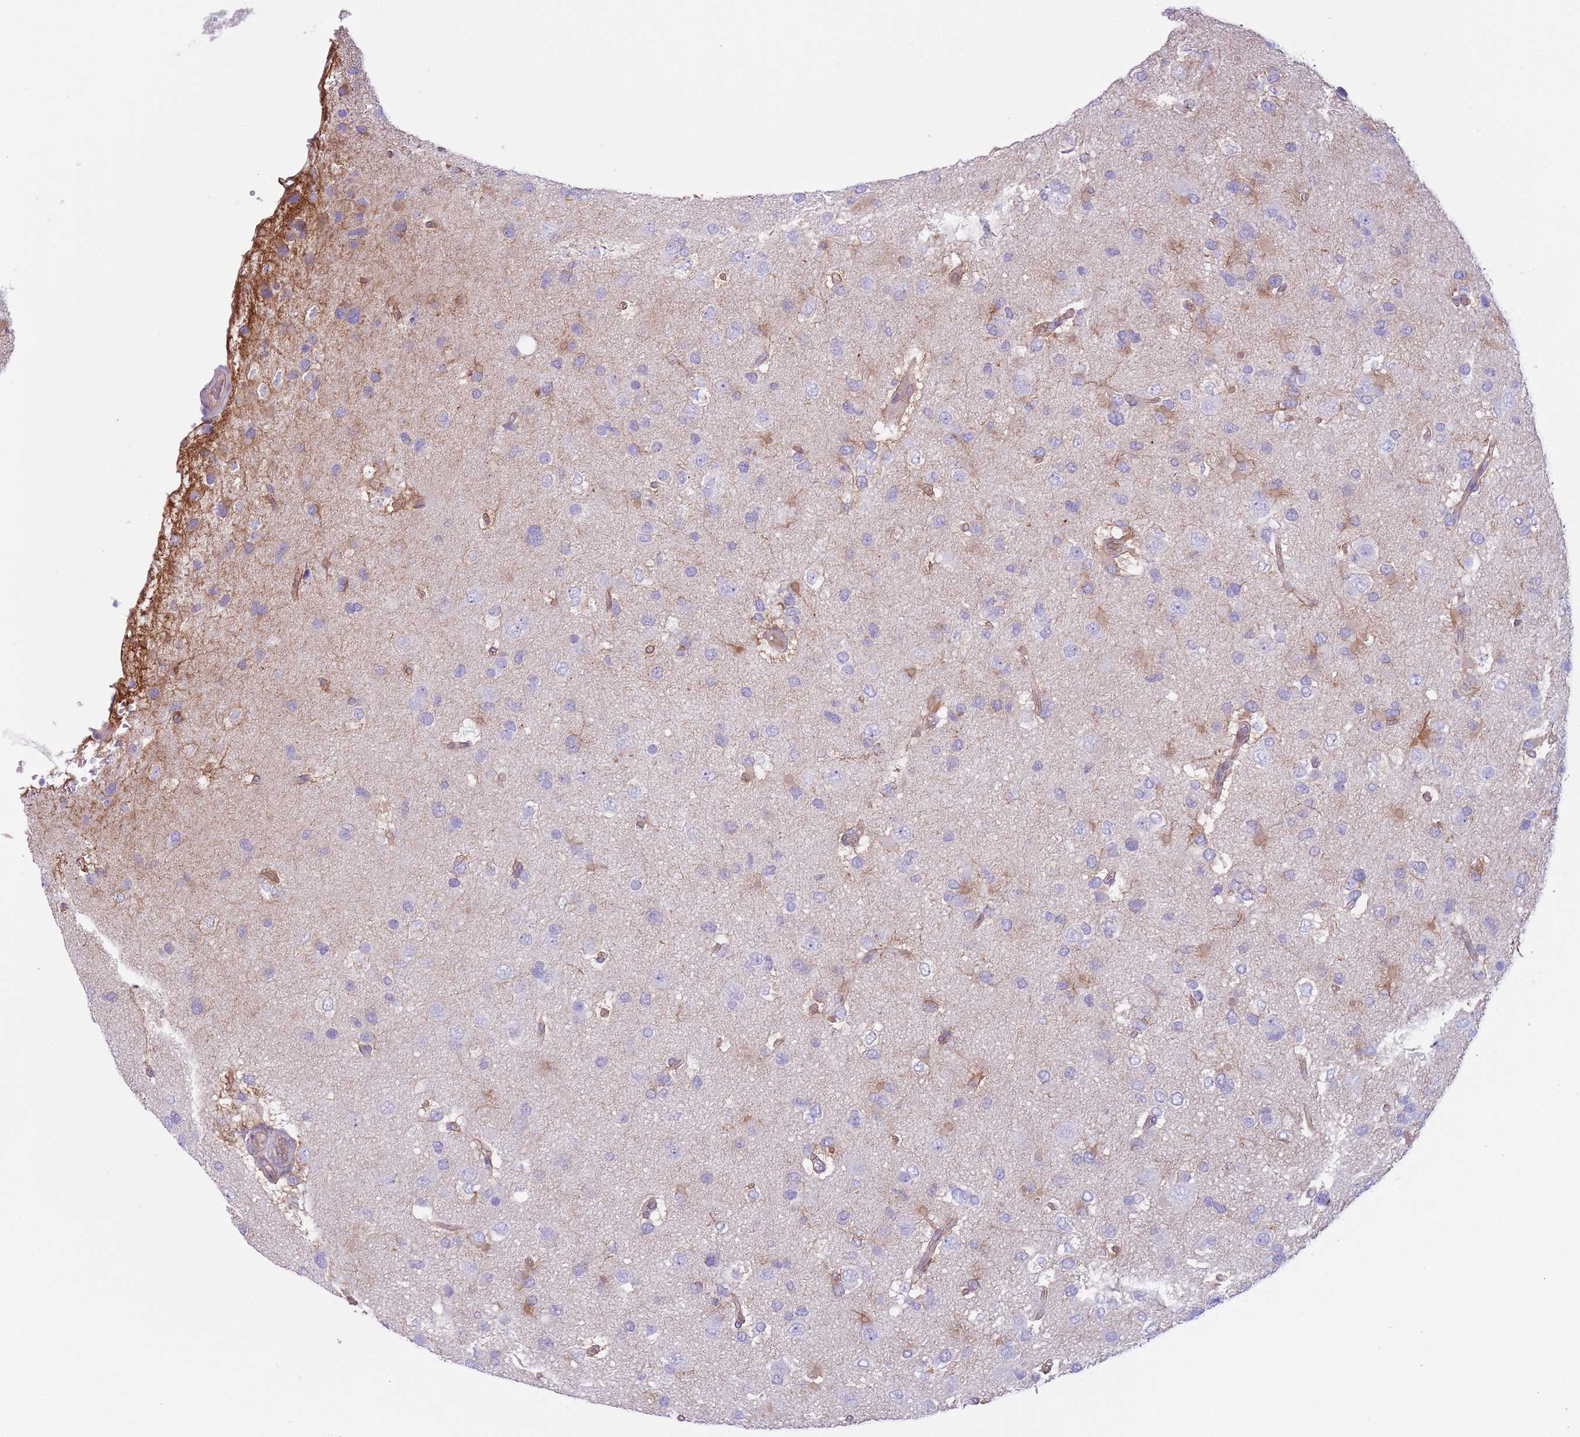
{"staining": {"intensity": "negative", "quantity": "none", "location": "none"}, "tissue": "glioma", "cell_type": "Tumor cells", "image_type": "cancer", "snomed": [{"axis": "morphology", "description": "Glioma, malignant, High grade"}, {"axis": "topography", "description": "Brain"}], "caption": "The IHC micrograph has no significant staining in tumor cells of glioma tissue. Brightfield microscopy of immunohistochemistry (IHC) stained with DAB (brown) and hematoxylin (blue), captured at high magnification.", "gene": "RBP3", "patient": {"sex": "male", "age": 53}}